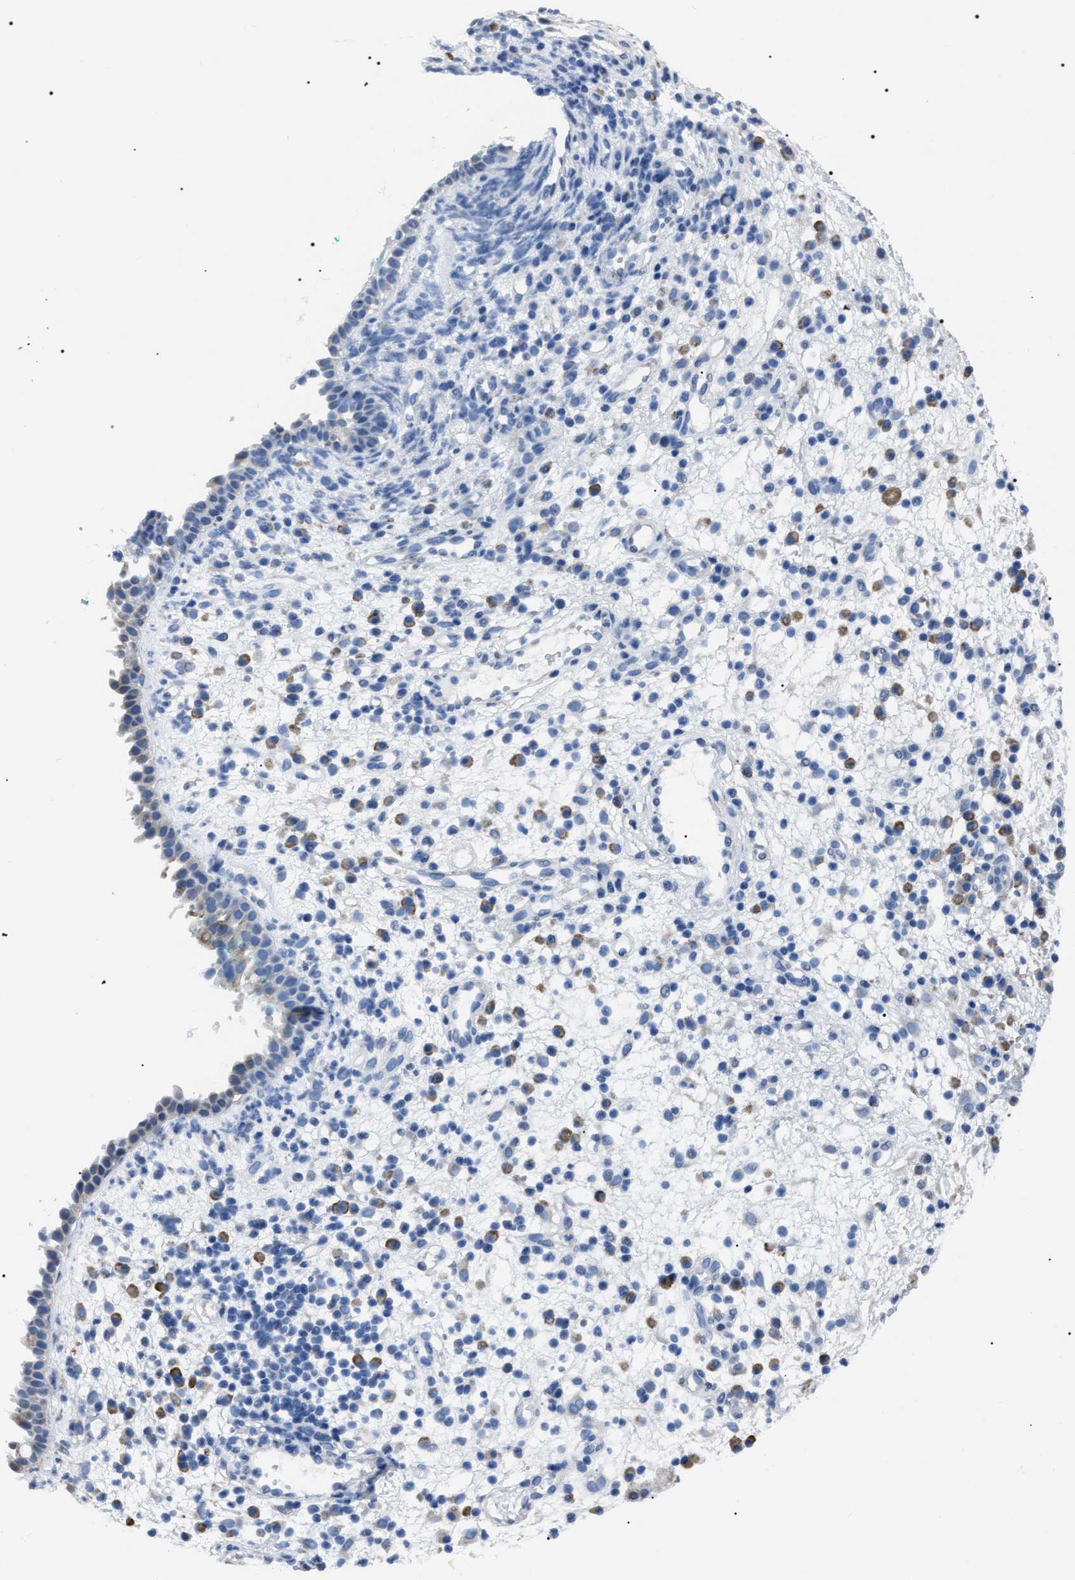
{"staining": {"intensity": "moderate", "quantity": "25%-75%", "location": "cytoplasmic/membranous"}, "tissue": "nasopharynx", "cell_type": "Respiratory epithelial cells", "image_type": "normal", "snomed": [{"axis": "morphology", "description": "Normal tissue, NOS"}, {"axis": "morphology", "description": "Basal cell carcinoma"}, {"axis": "topography", "description": "Cartilage tissue"}, {"axis": "topography", "description": "Nasopharynx"}, {"axis": "topography", "description": "Oral tissue"}], "caption": "Nasopharynx stained with DAB immunohistochemistry (IHC) exhibits medium levels of moderate cytoplasmic/membranous positivity in about 25%-75% of respiratory epithelial cells. (DAB IHC with brightfield microscopy, high magnification).", "gene": "LRRC14", "patient": {"sex": "female", "age": 77}}